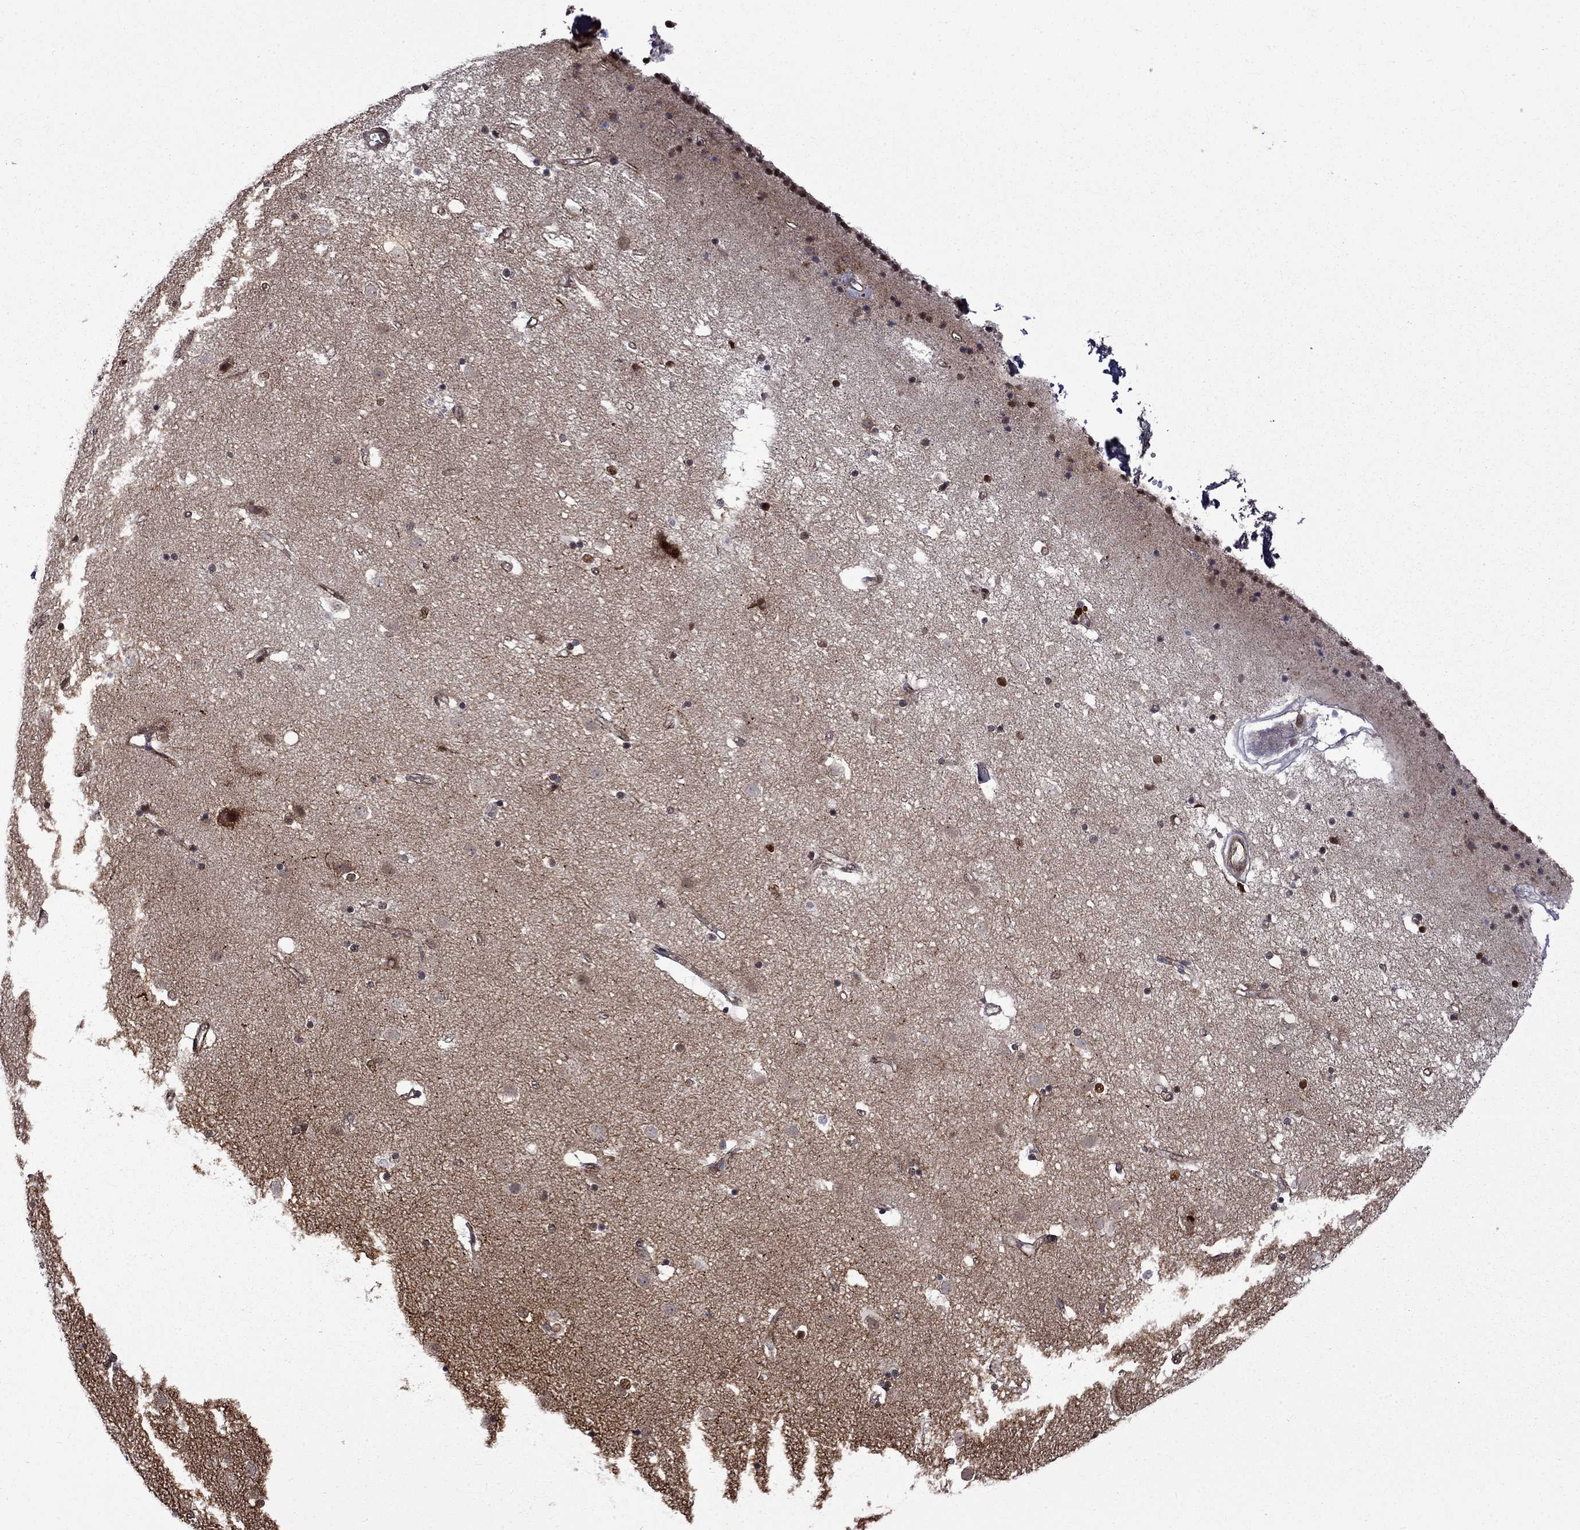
{"staining": {"intensity": "strong", "quantity": "<25%", "location": "nuclear"}, "tissue": "caudate", "cell_type": "Glial cells", "image_type": "normal", "snomed": [{"axis": "morphology", "description": "Normal tissue, NOS"}, {"axis": "topography", "description": "Lateral ventricle wall"}], "caption": "IHC staining of unremarkable caudate, which reveals medium levels of strong nuclear expression in about <25% of glial cells indicating strong nuclear protein expression. The staining was performed using DAB (3,3'-diaminobenzidine) (brown) for protein detection and nuclei were counterstained in hematoxylin (blue).", "gene": "KPNA3", "patient": {"sex": "female", "age": 71}}